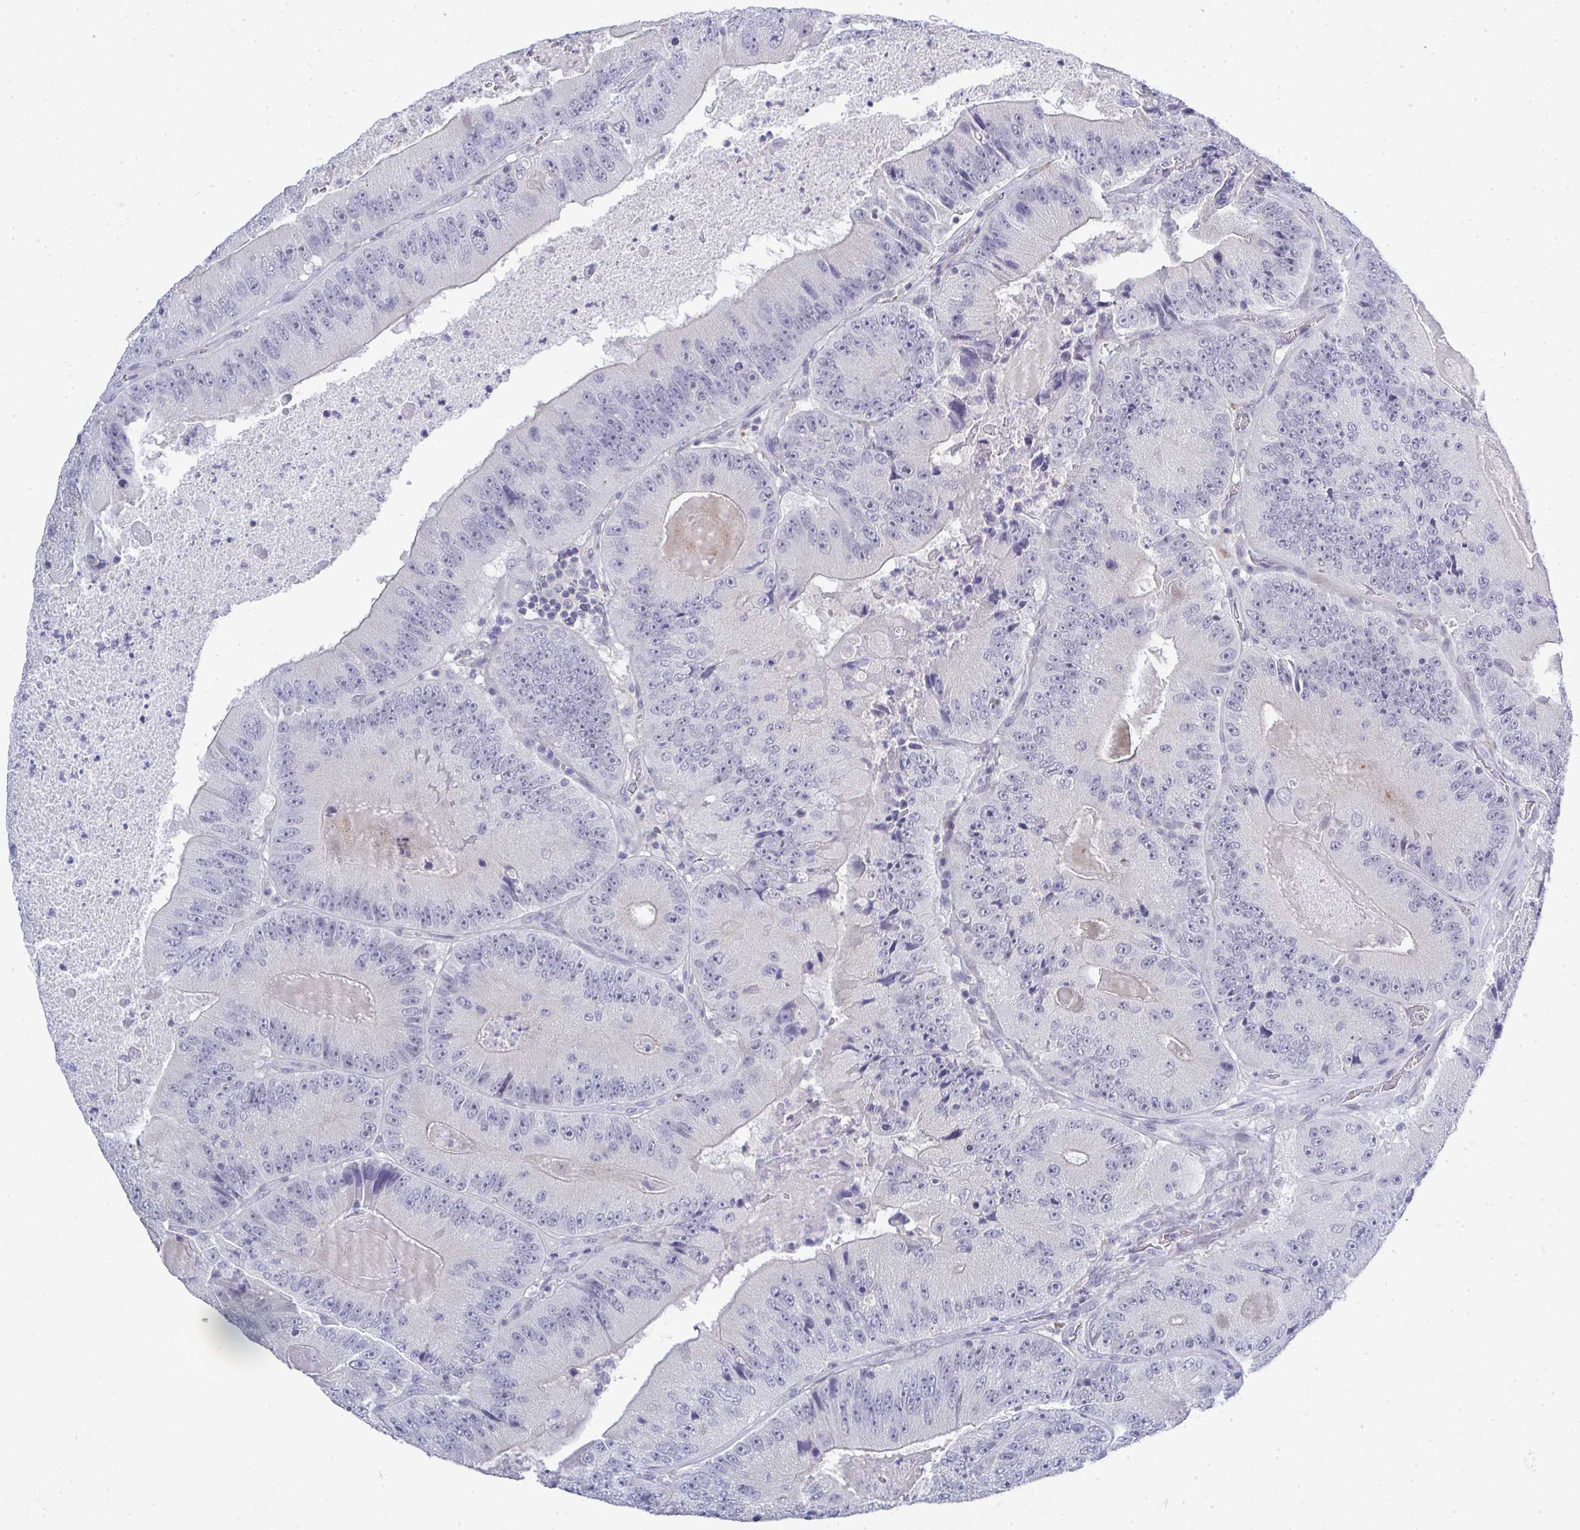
{"staining": {"intensity": "negative", "quantity": "none", "location": "none"}, "tissue": "colorectal cancer", "cell_type": "Tumor cells", "image_type": "cancer", "snomed": [{"axis": "morphology", "description": "Adenocarcinoma, NOS"}, {"axis": "topography", "description": "Colon"}], "caption": "Immunohistochemical staining of colorectal cancer reveals no significant staining in tumor cells.", "gene": "TMEM82", "patient": {"sex": "female", "age": 86}}